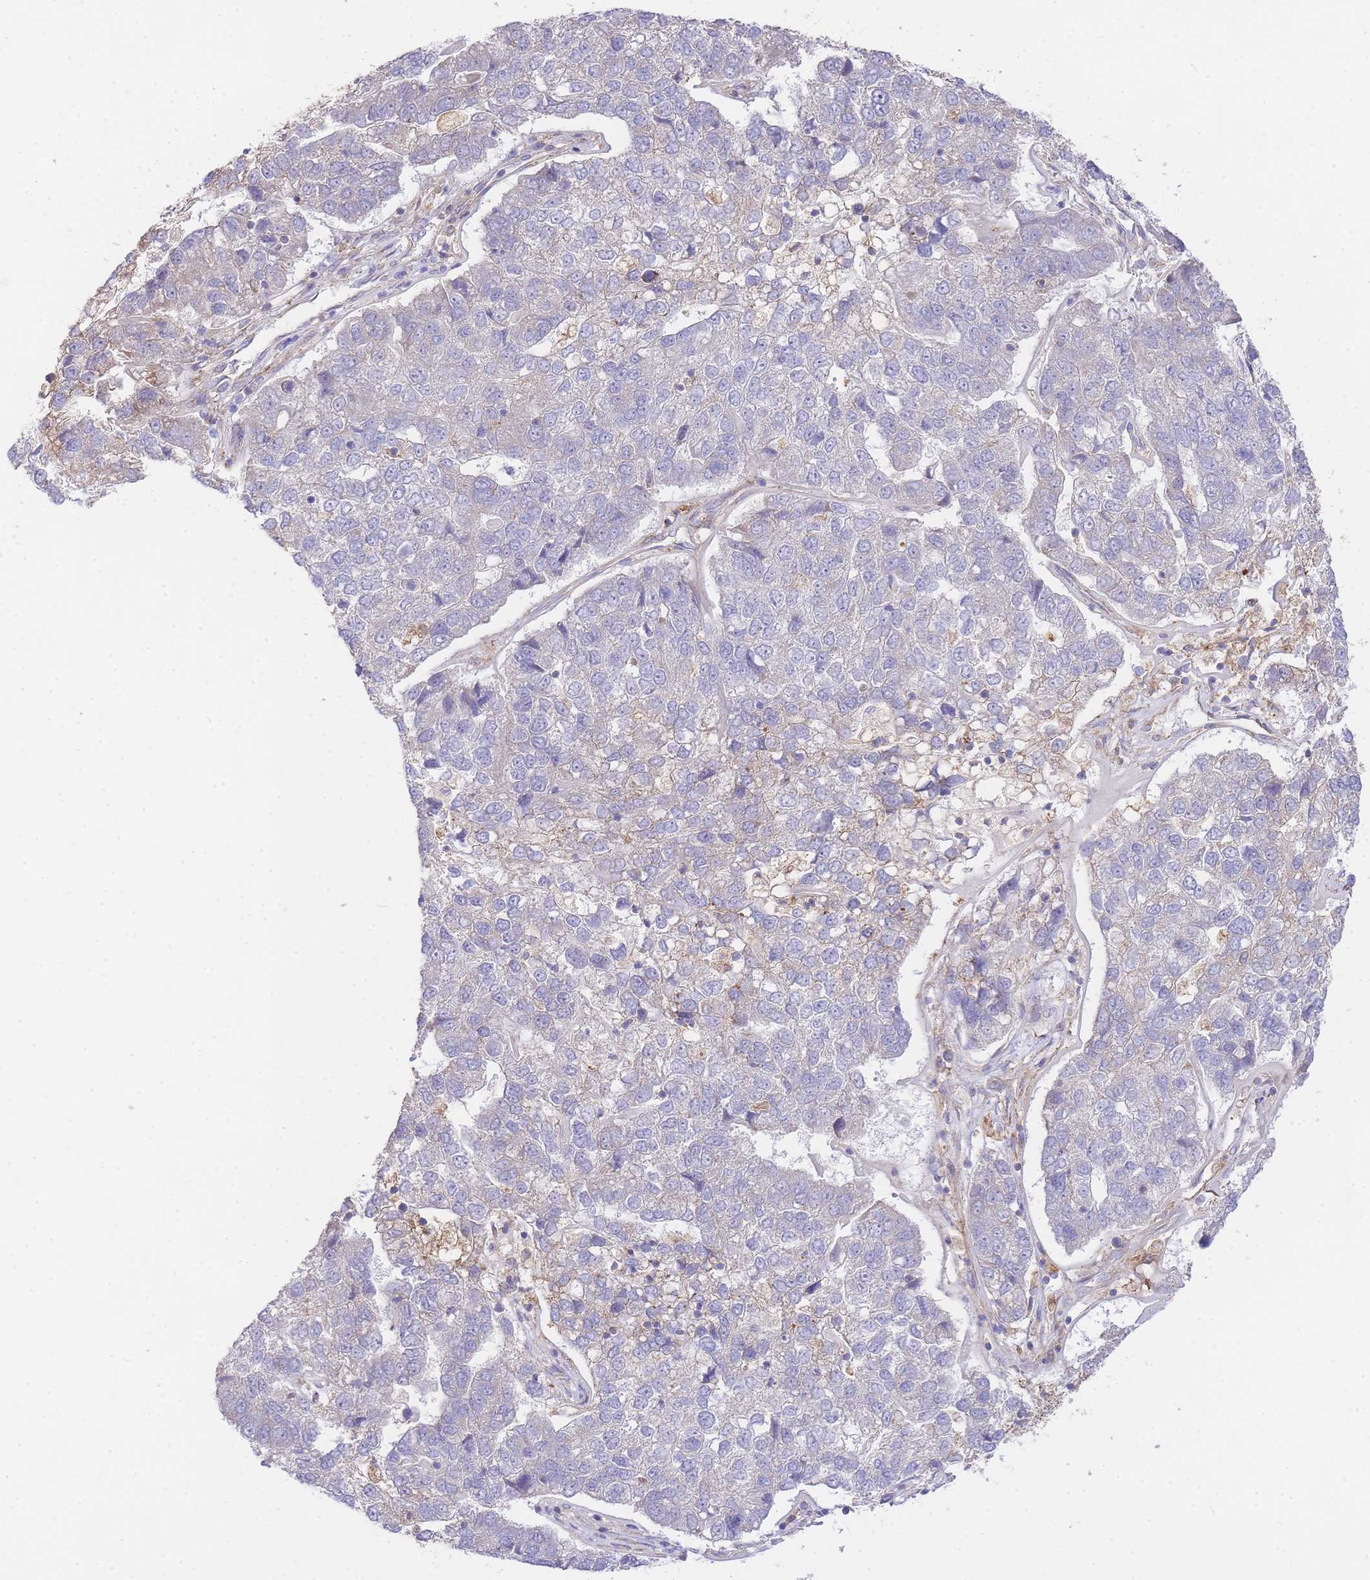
{"staining": {"intensity": "negative", "quantity": "none", "location": "none"}, "tissue": "pancreatic cancer", "cell_type": "Tumor cells", "image_type": "cancer", "snomed": [{"axis": "morphology", "description": "Adenocarcinoma, NOS"}, {"axis": "topography", "description": "Pancreas"}], "caption": "DAB (3,3'-diaminobenzidine) immunohistochemical staining of human pancreatic cancer (adenocarcinoma) shows no significant staining in tumor cells.", "gene": "INSYN2B", "patient": {"sex": "female", "age": 61}}